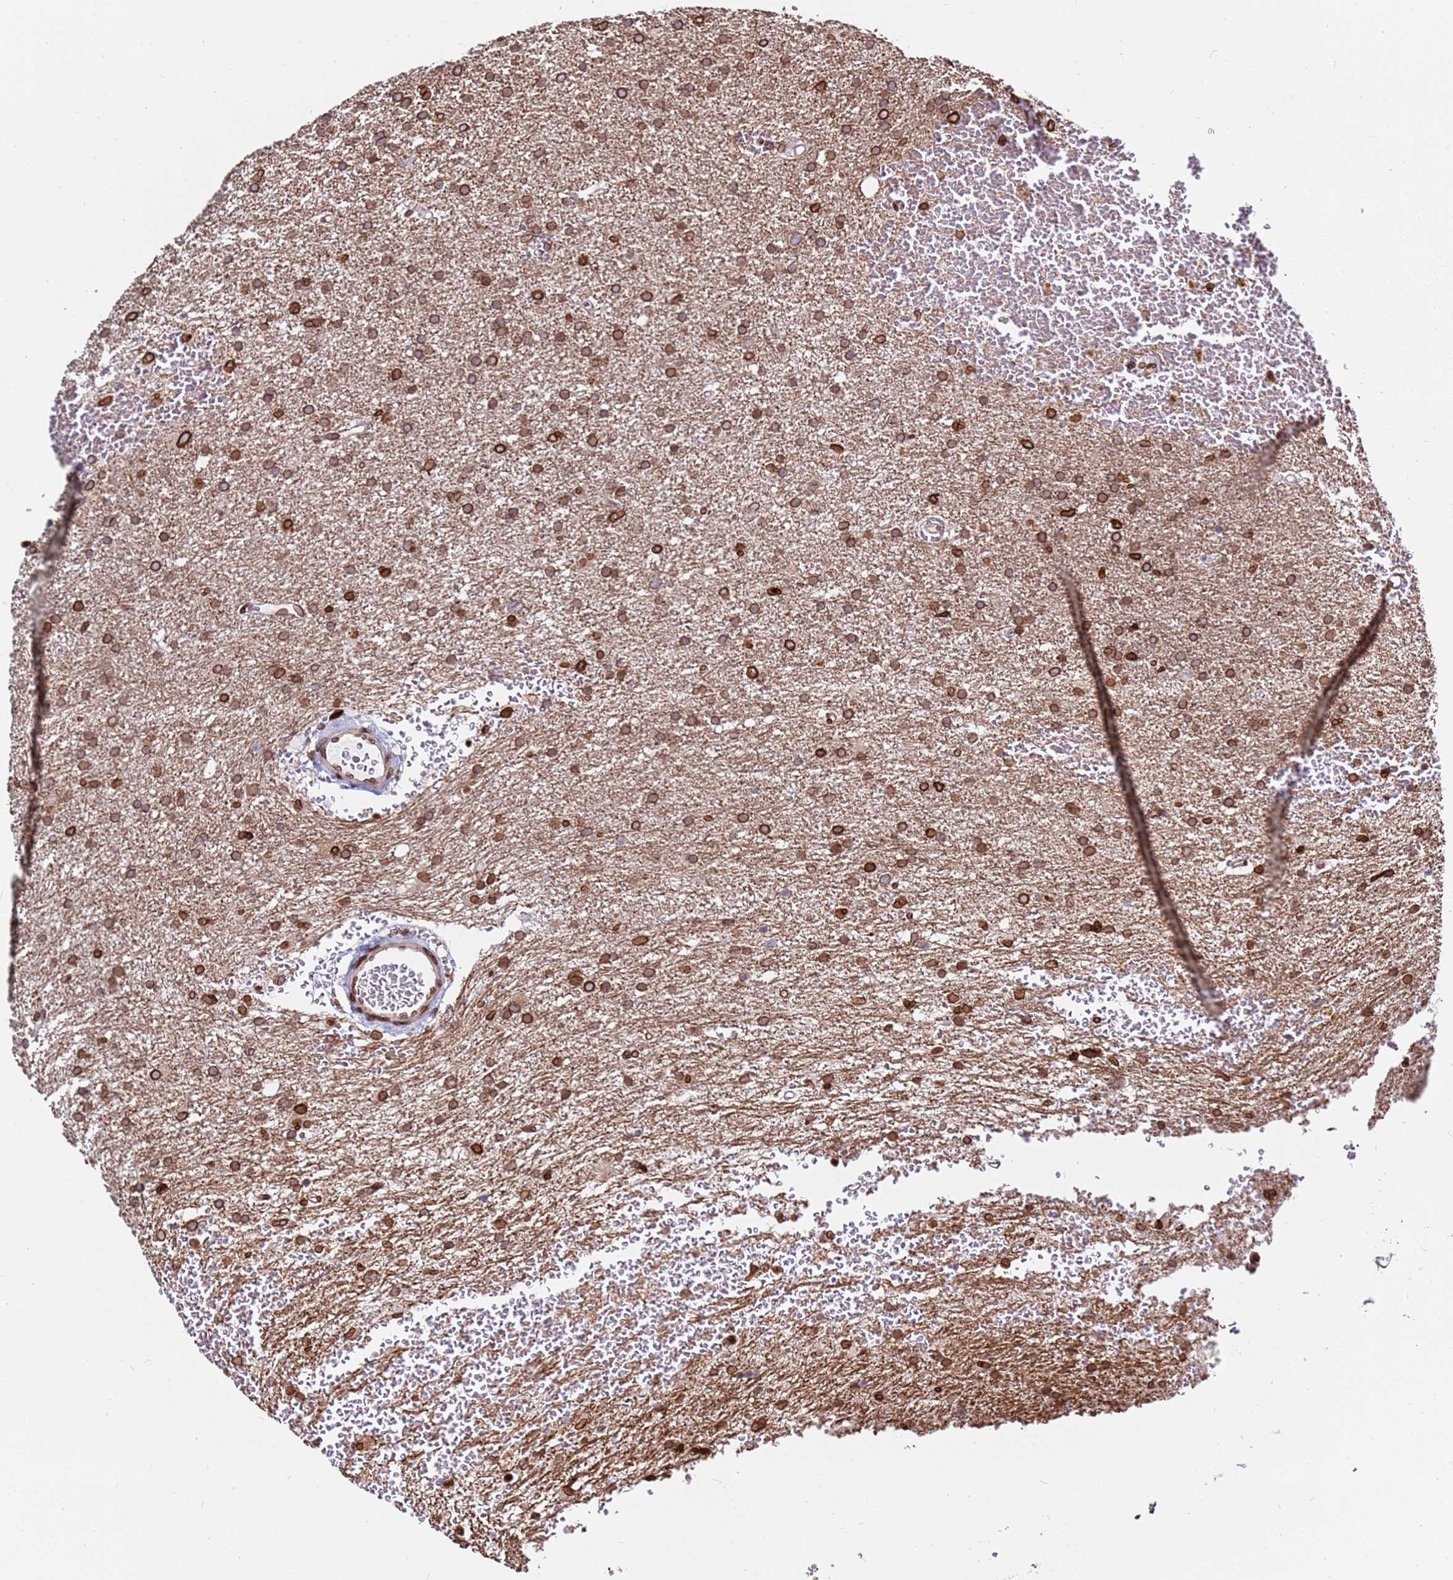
{"staining": {"intensity": "moderate", "quantity": ">75%", "location": "cytoplasmic/membranous,nuclear"}, "tissue": "glioma", "cell_type": "Tumor cells", "image_type": "cancer", "snomed": [{"axis": "morphology", "description": "Glioma, malignant, High grade"}, {"axis": "topography", "description": "Cerebral cortex"}], "caption": "Protein positivity by immunohistochemistry exhibits moderate cytoplasmic/membranous and nuclear expression in approximately >75% of tumor cells in high-grade glioma (malignant).", "gene": "TOR1AIP1", "patient": {"sex": "female", "age": 36}}